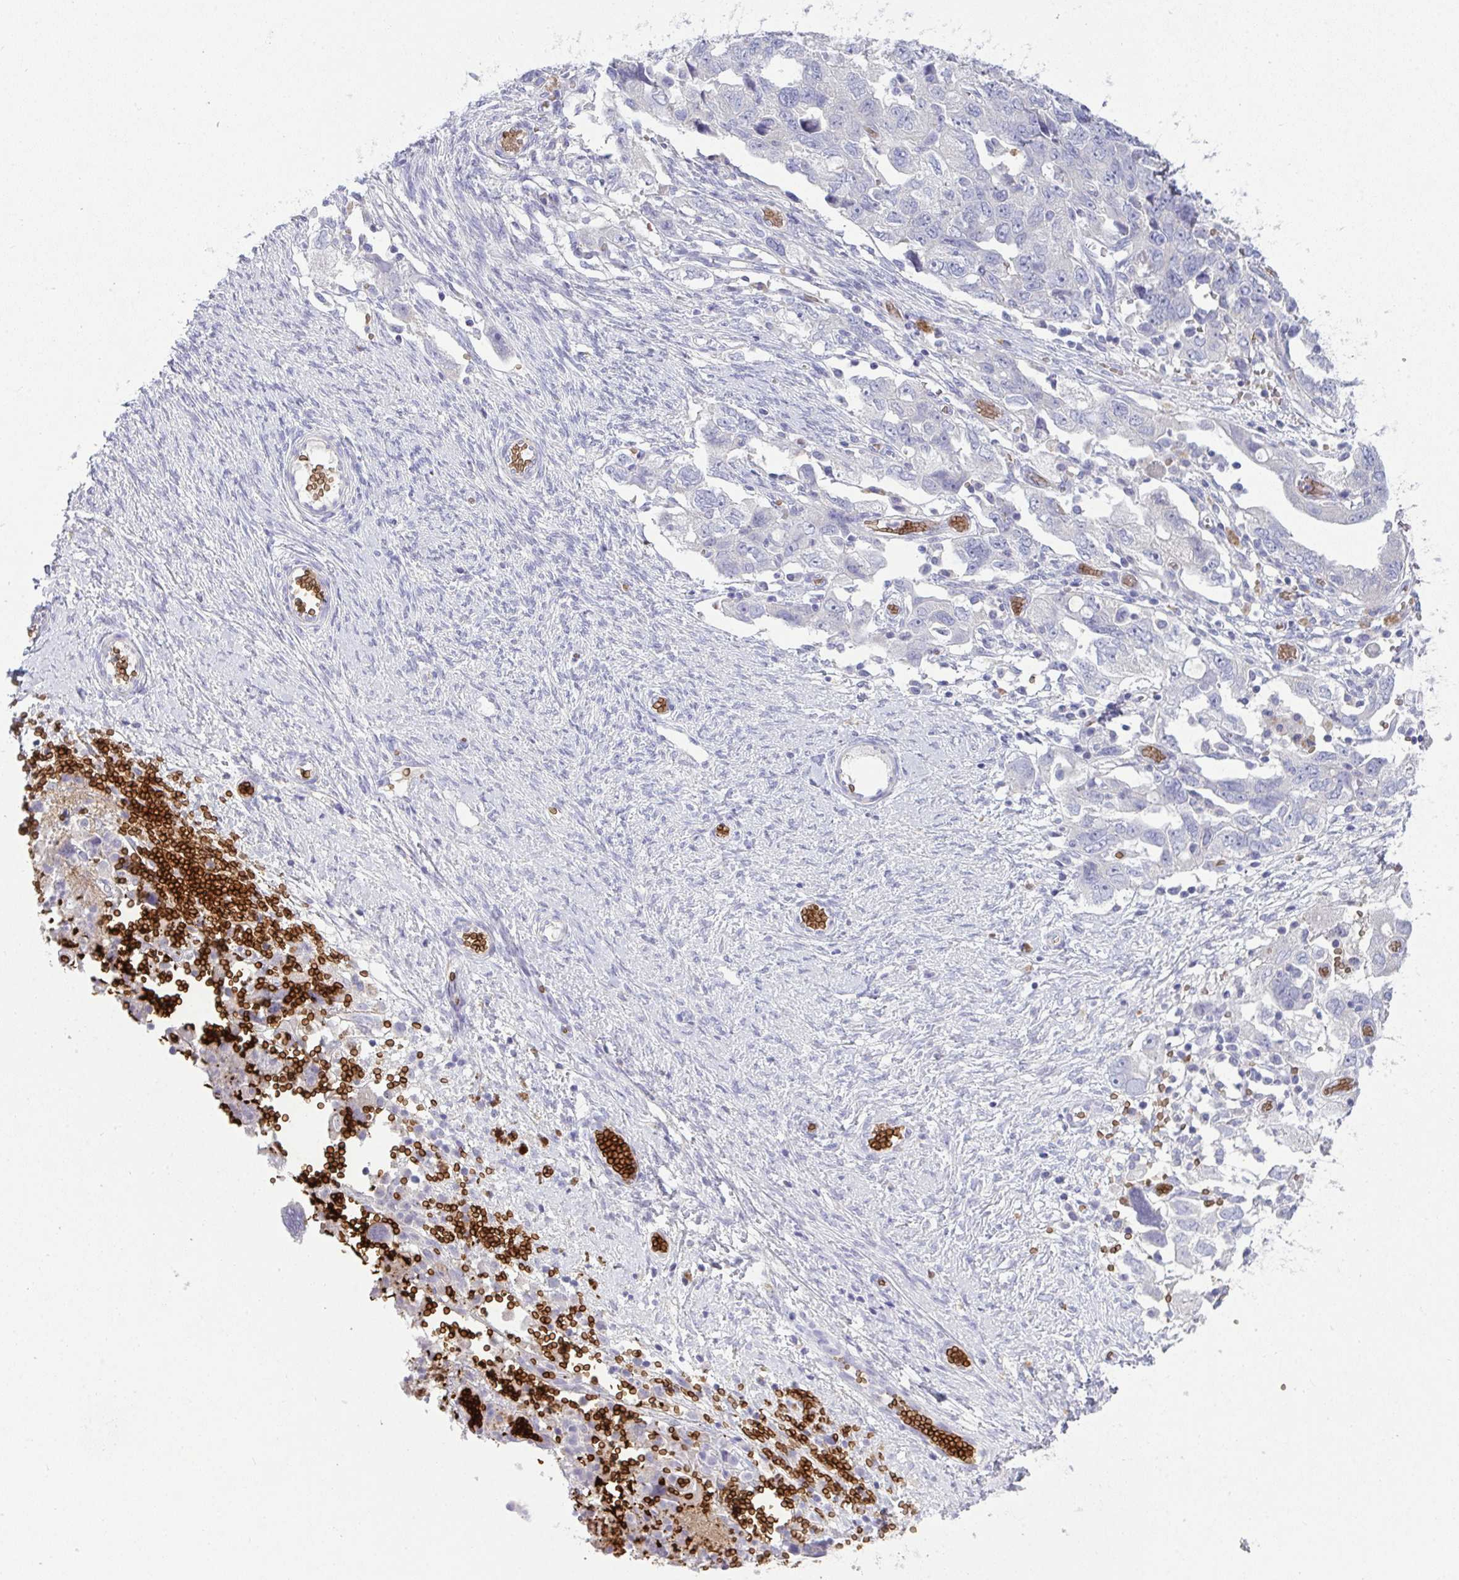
{"staining": {"intensity": "negative", "quantity": "none", "location": "none"}, "tissue": "ovarian cancer", "cell_type": "Tumor cells", "image_type": "cancer", "snomed": [{"axis": "morphology", "description": "Carcinoma, NOS"}, {"axis": "morphology", "description": "Cystadenocarcinoma, serous, NOS"}, {"axis": "topography", "description": "Ovary"}], "caption": "DAB (3,3'-diaminobenzidine) immunohistochemical staining of human ovarian serous cystadenocarcinoma demonstrates no significant expression in tumor cells.", "gene": "SPTB", "patient": {"sex": "female", "age": 69}}